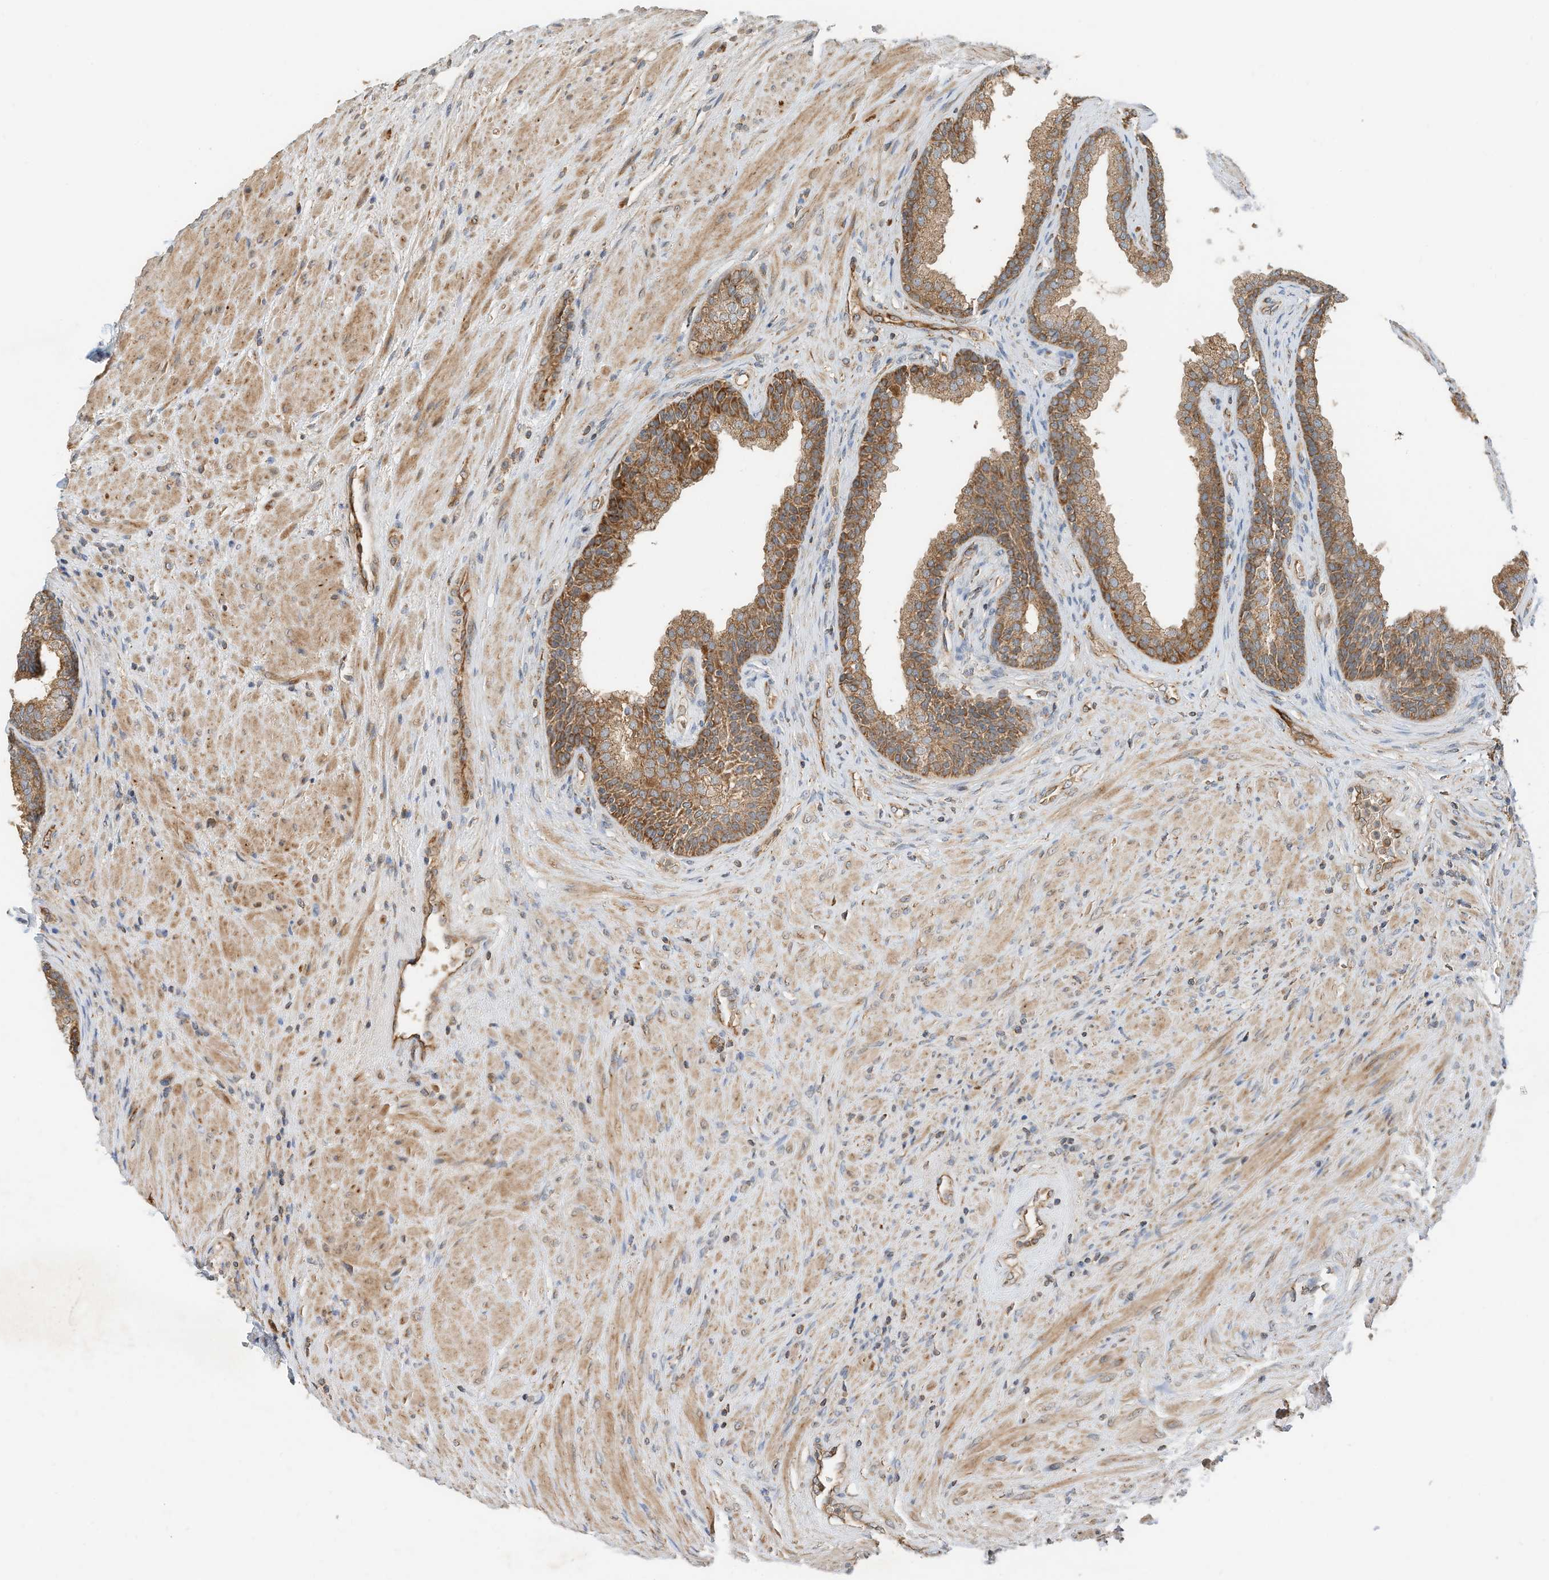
{"staining": {"intensity": "moderate", "quantity": ">75%", "location": "cytoplasmic/membranous"}, "tissue": "prostate", "cell_type": "Glandular cells", "image_type": "normal", "snomed": [{"axis": "morphology", "description": "Normal tissue, NOS"}, {"axis": "topography", "description": "Prostate"}], "caption": "Immunohistochemistry micrograph of normal human prostate stained for a protein (brown), which reveals medium levels of moderate cytoplasmic/membranous positivity in approximately >75% of glandular cells.", "gene": "CPAMD8", "patient": {"sex": "male", "age": 76}}